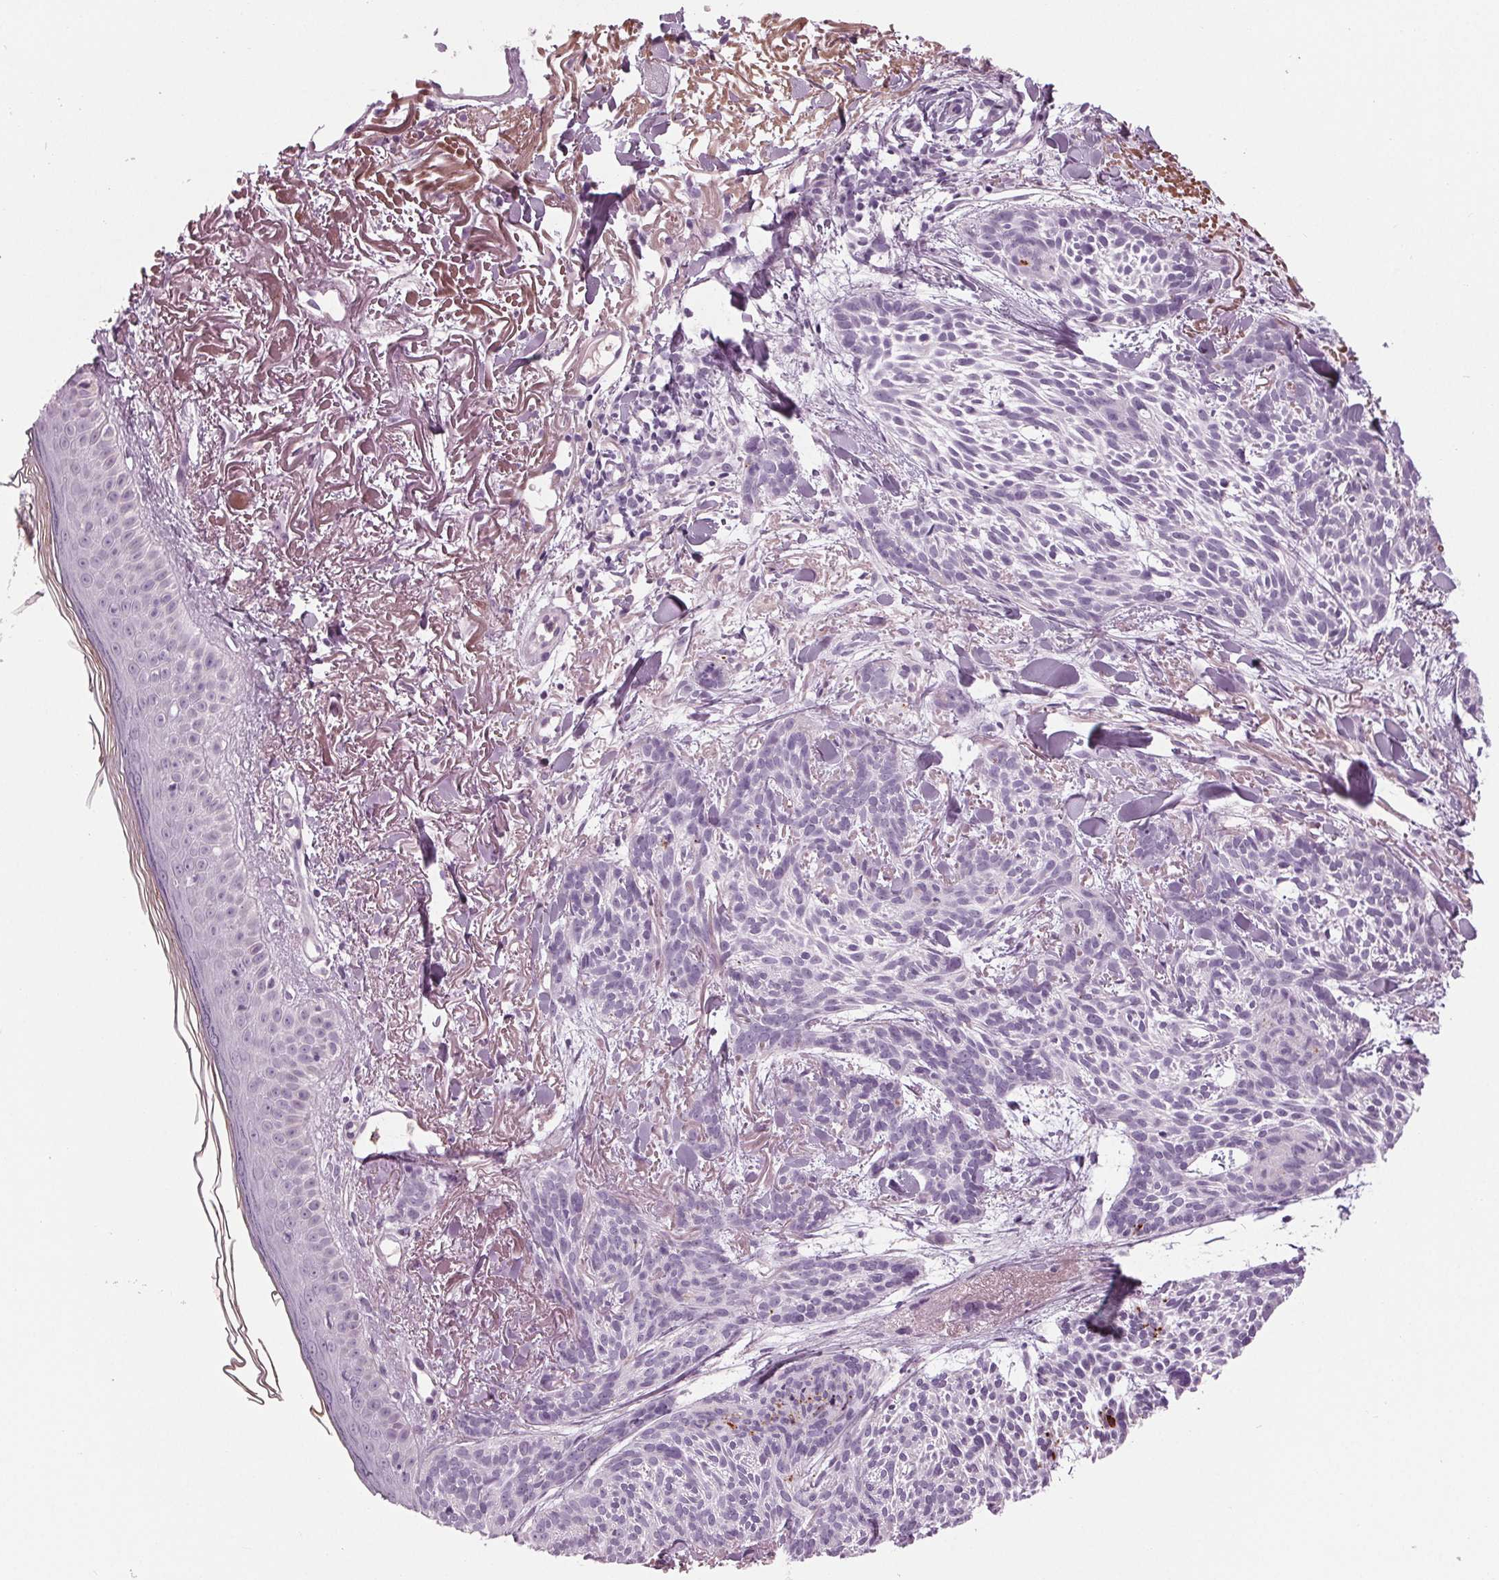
{"staining": {"intensity": "negative", "quantity": "none", "location": "none"}, "tissue": "skin cancer", "cell_type": "Tumor cells", "image_type": "cancer", "snomed": [{"axis": "morphology", "description": "Basal cell carcinoma"}, {"axis": "topography", "description": "Skin"}], "caption": "The histopathology image reveals no staining of tumor cells in skin cancer (basal cell carcinoma). (Immunohistochemistry (ihc), brightfield microscopy, high magnification).", "gene": "CYP3A43", "patient": {"sex": "female", "age": 78}}